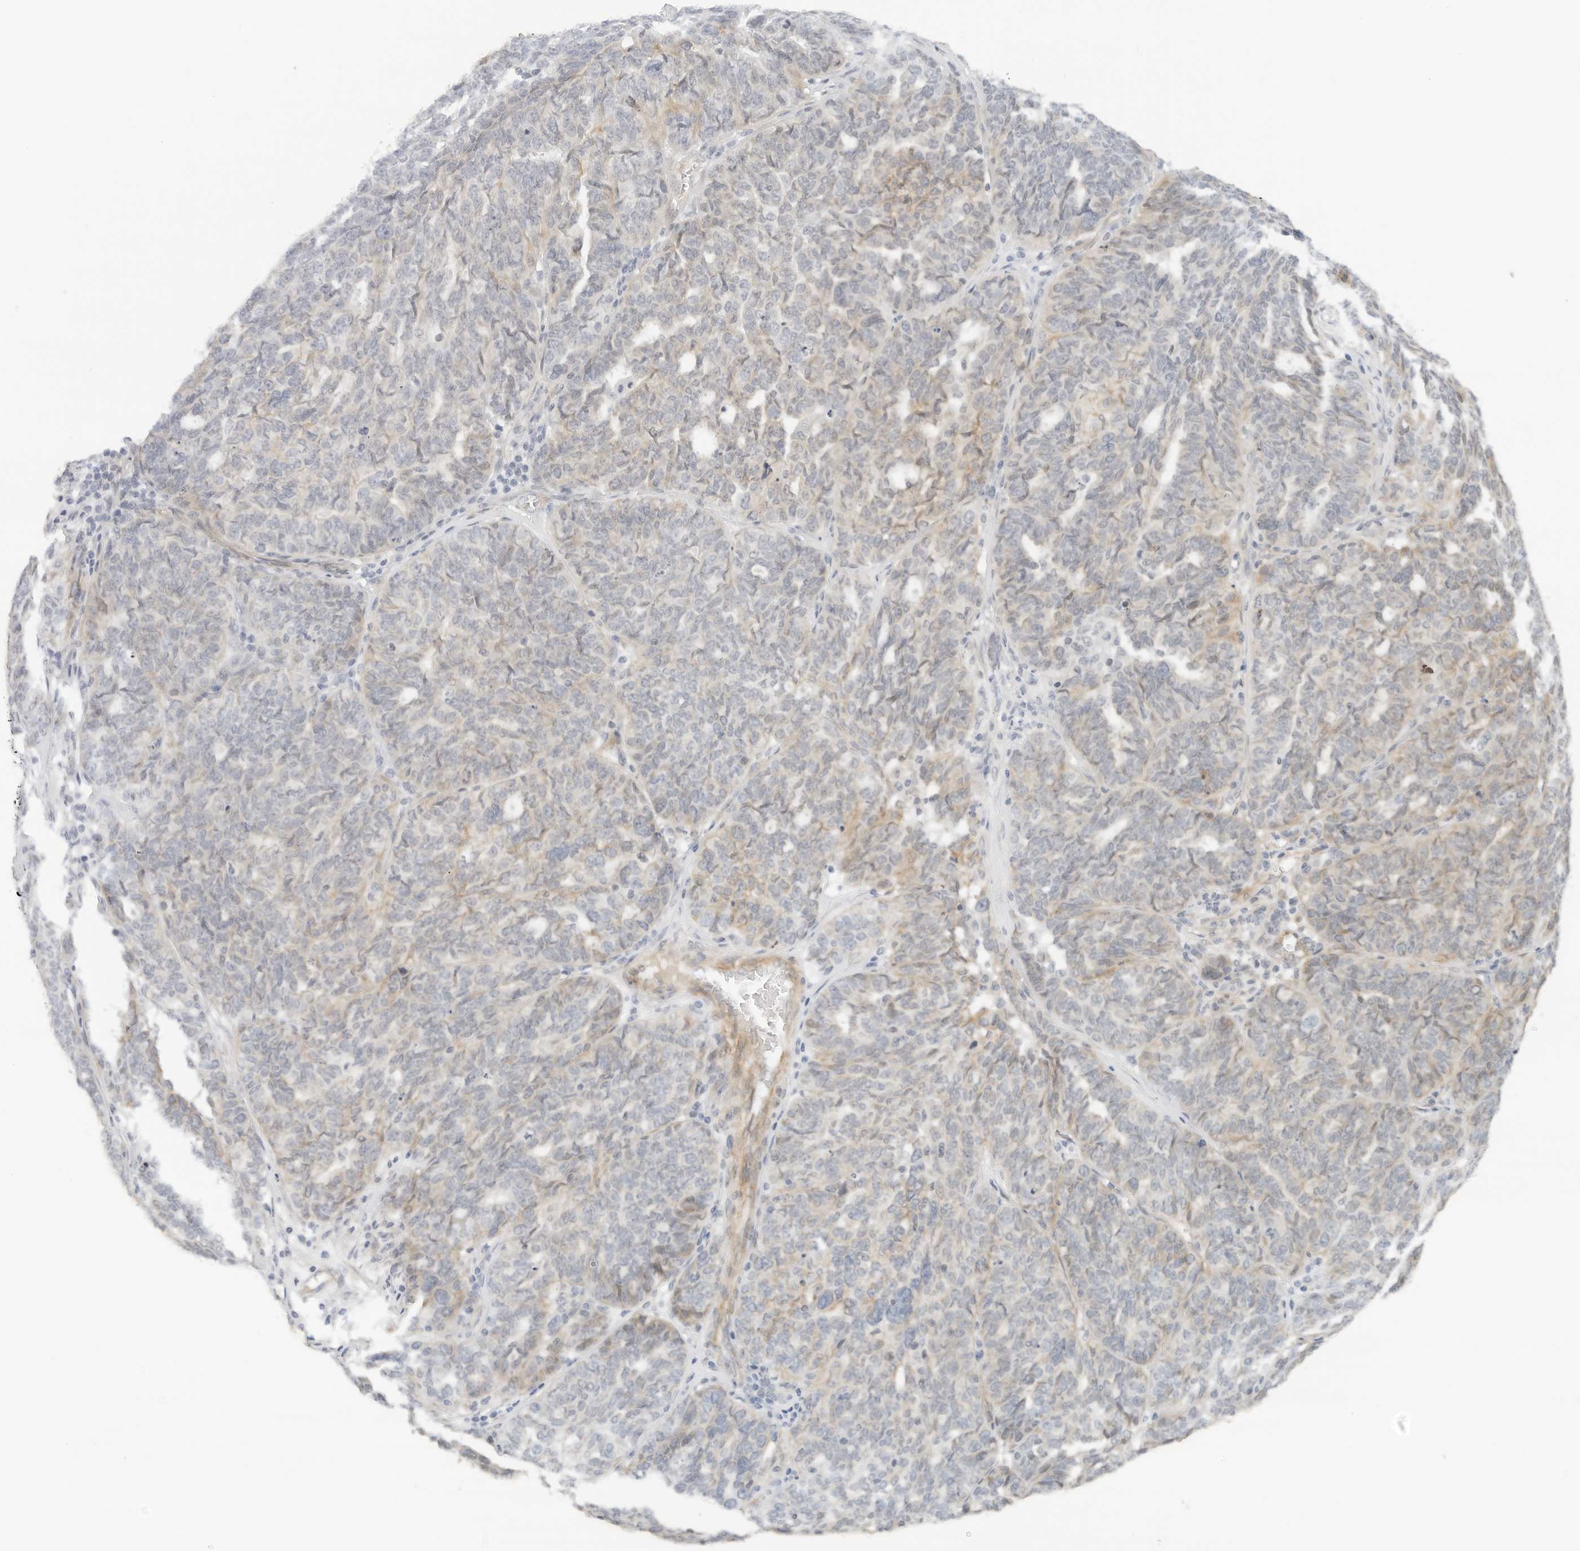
{"staining": {"intensity": "weak", "quantity": "<25%", "location": "cytoplasmic/membranous"}, "tissue": "ovarian cancer", "cell_type": "Tumor cells", "image_type": "cancer", "snomed": [{"axis": "morphology", "description": "Cystadenocarcinoma, serous, NOS"}, {"axis": "topography", "description": "Ovary"}], "caption": "An image of human ovarian cancer is negative for staining in tumor cells.", "gene": "NEO1", "patient": {"sex": "female", "age": 59}}